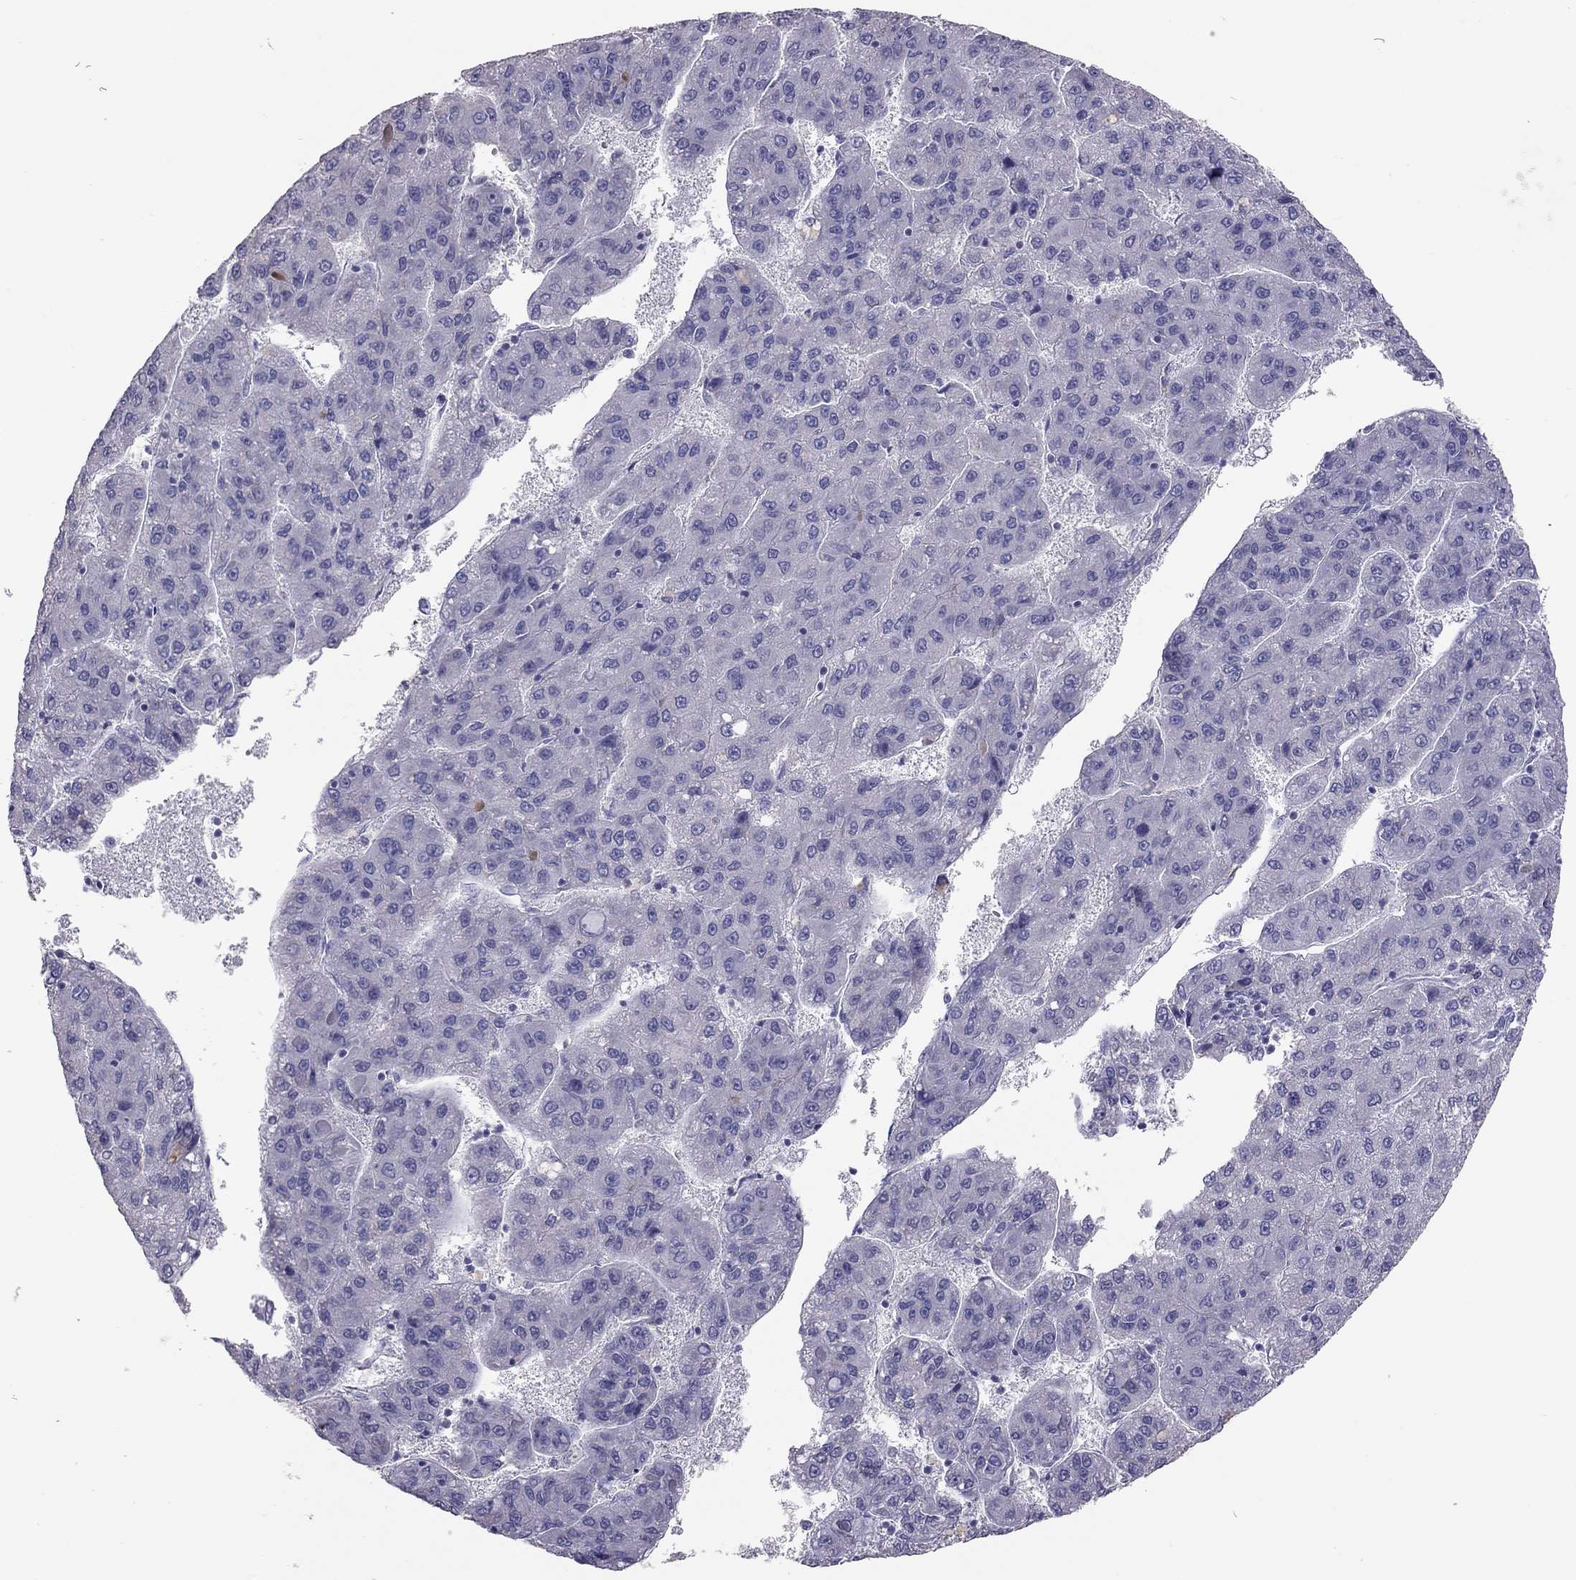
{"staining": {"intensity": "negative", "quantity": "none", "location": "none"}, "tissue": "liver cancer", "cell_type": "Tumor cells", "image_type": "cancer", "snomed": [{"axis": "morphology", "description": "Carcinoma, Hepatocellular, NOS"}, {"axis": "topography", "description": "Liver"}], "caption": "This histopathology image is of liver cancer stained with immunohistochemistry to label a protein in brown with the nuclei are counter-stained blue. There is no staining in tumor cells.", "gene": "PSMB11", "patient": {"sex": "female", "age": 82}}